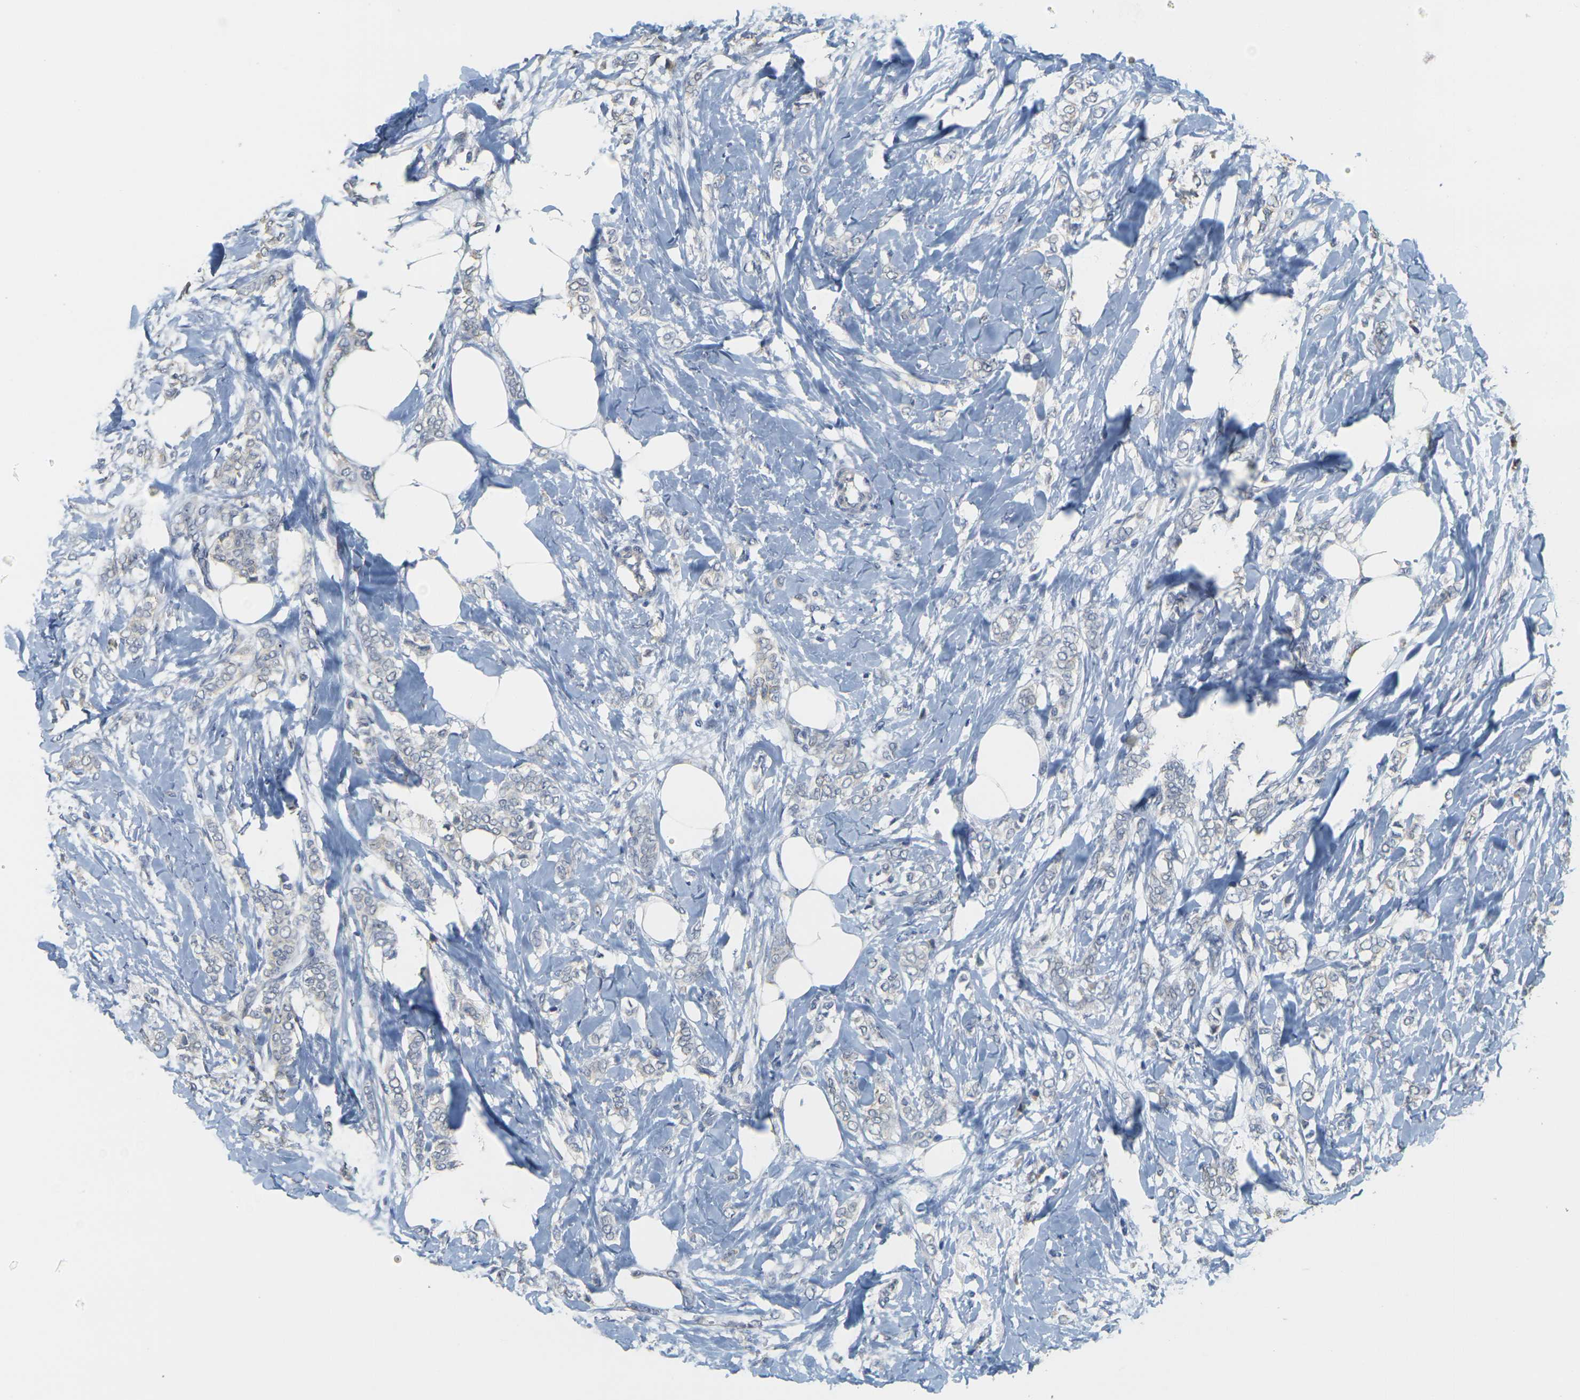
{"staining": {"intensity": "negative", "quantity": "none", "location": "none"}, "tissue": "breast cancer", "cell_type": "Tumor cells", "image_type": "cancer", "snomed": [{"axis": "morphology", "description": "Lobular carcinoma, in situ"}, {"axis": "morphology", "description": "Lobular carcinoma"}, {"axis": "topography", "description": "Breast"}], "caption": "Image shows no significant protein positivity in tumor cells of breast cancer. (Immunohistochemistry (ihc), brightfield microscopy, high magnification).", "gene": "GDAP1", "patient": {"sex": "female", "age": 41}}